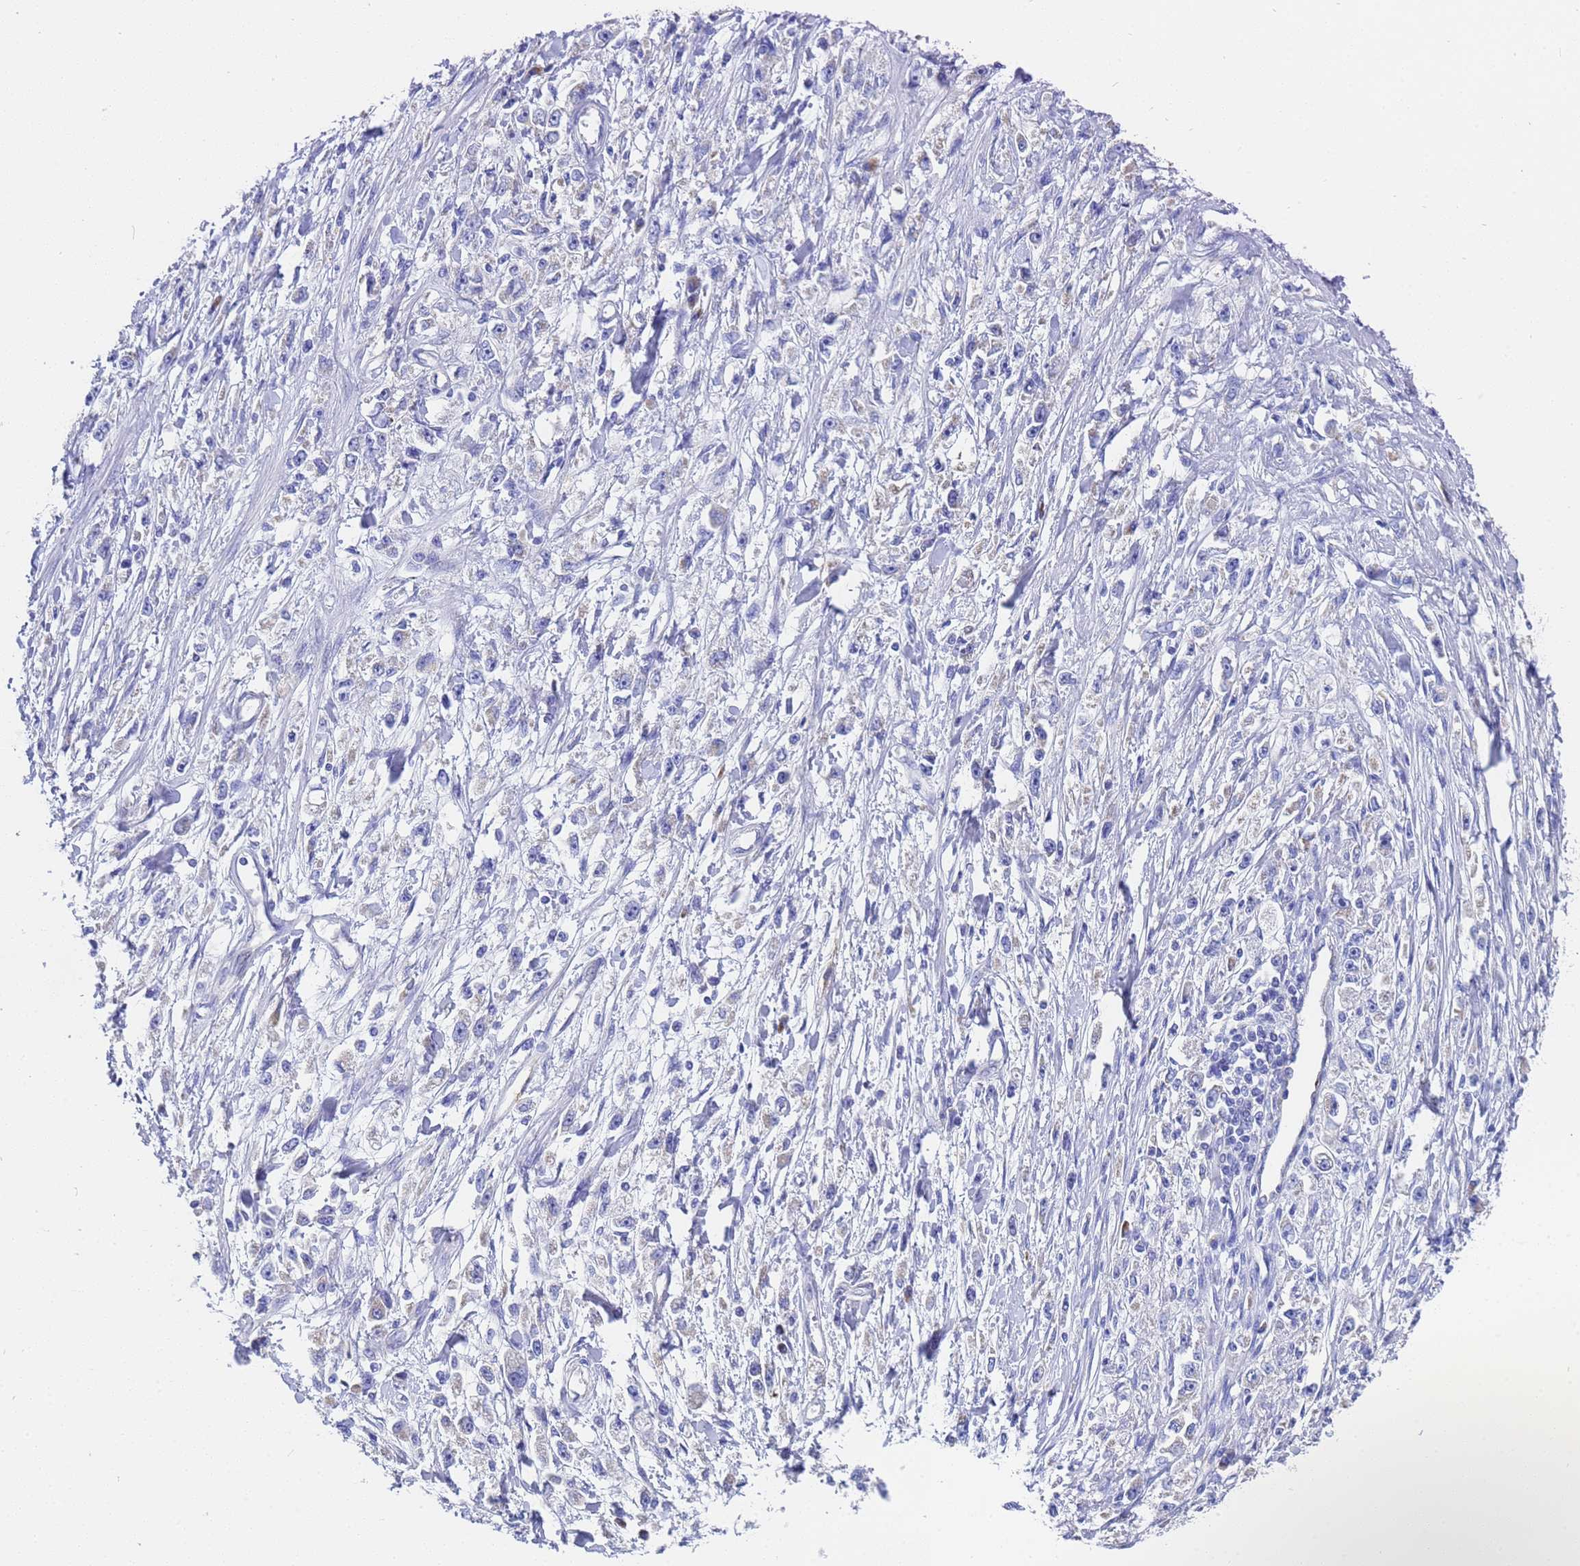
{"staining": {"intensity": "negative", "quantity": "none", "location": "none"}, "tissue": "stomach cancer", "cell_type": "Tumor cells", "image_type": "cancer", "snomed": [{"axis": "morphology", "description": "Adenocarcinoma, NOS"}, {"axis": "topography", "description": "Stomach"}], "caption": "DAB immunohistochemical staining of stomach adenocarcinoma demonstrates no significant positivity in tumor cells.", "gene": "TM4SF4", "patient": {"sex": "female", "age": 59}}